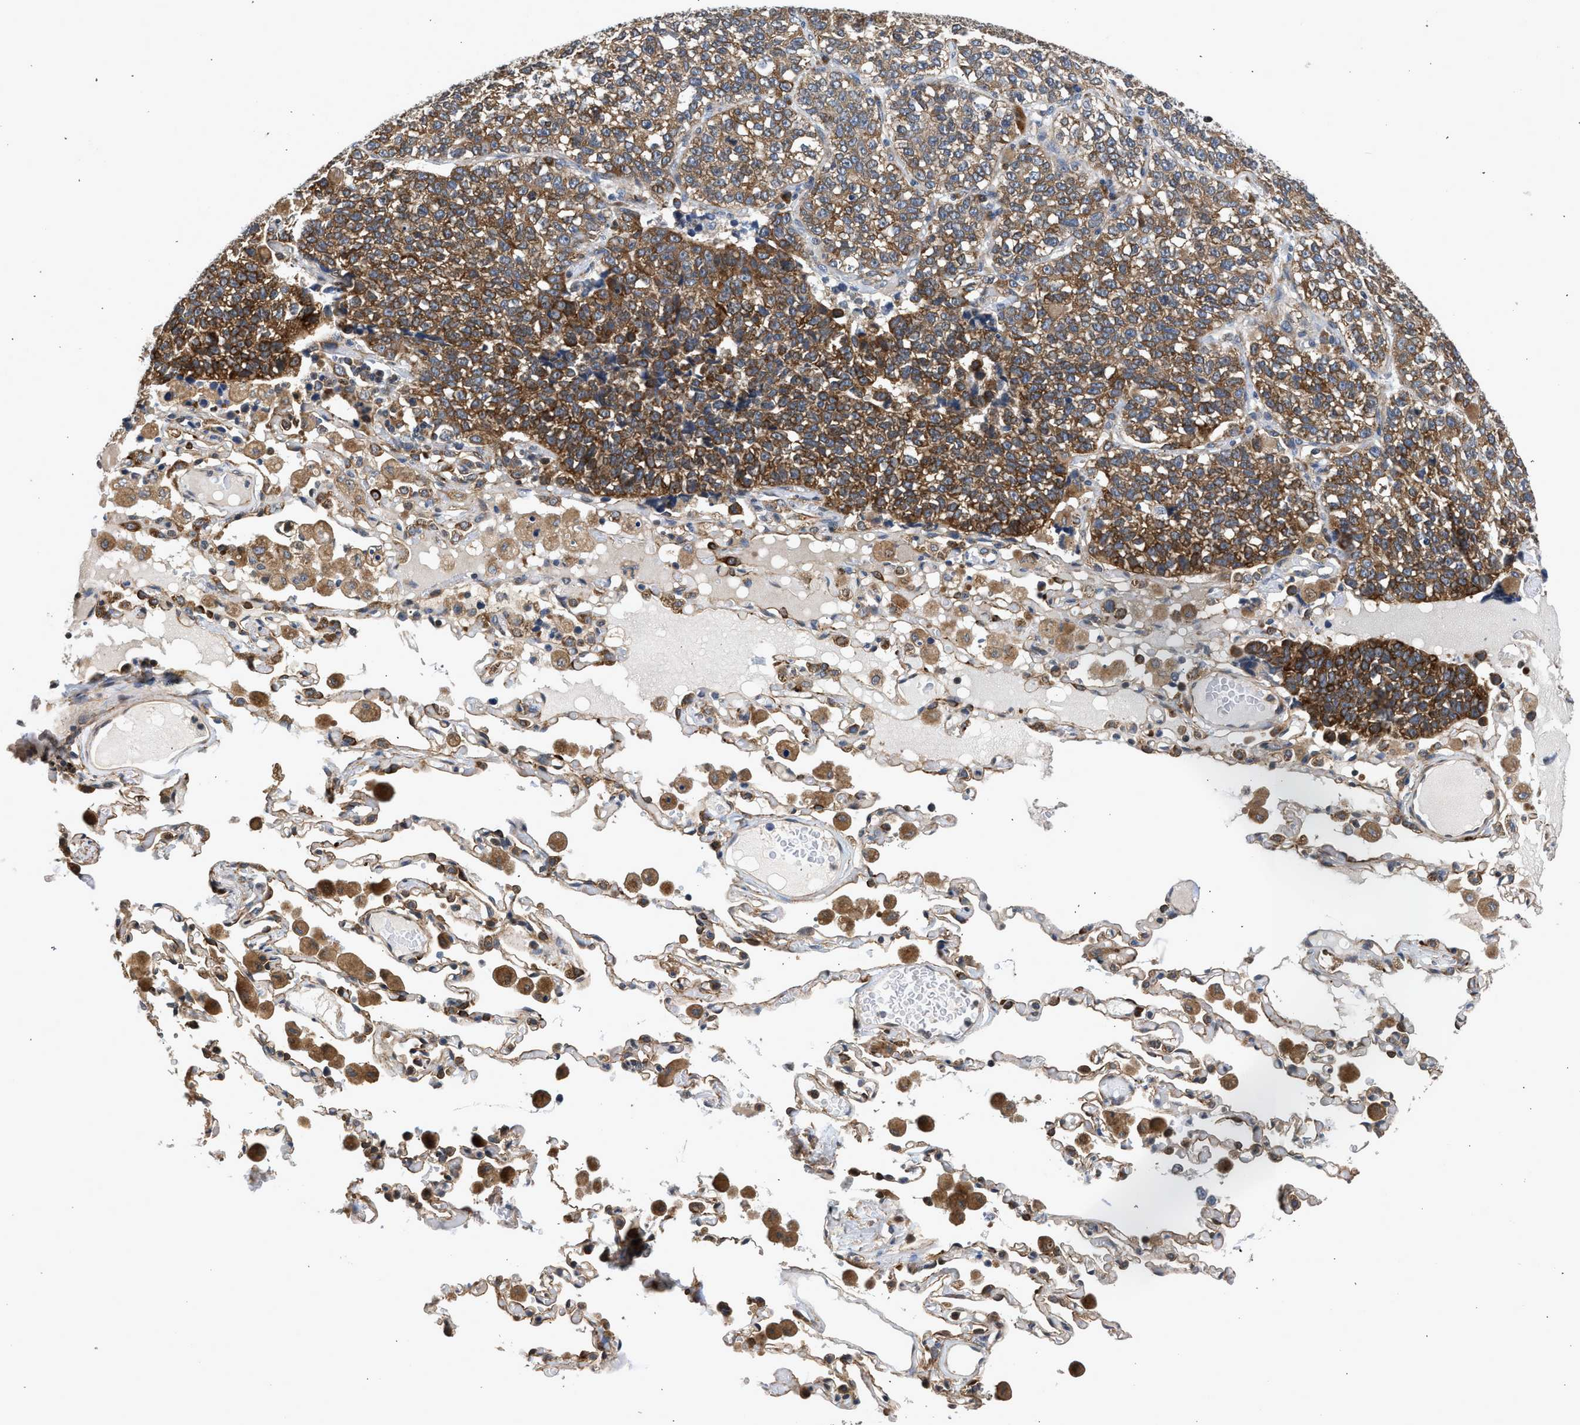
{"staining": {"intensity": "strong", "quantity": "<25%", "location": "cytoplasmic/membranous"}, "tissue": "lung cancer", "cell_type": "Tumor cells", "image_type": "cancer", "snomed": [{"axis": "morphology", "description": "Adenocarcinoma, NOS"}, {"axis": "topography", "description": "Lung"}], "caption": "Lung adenocarcinoma tissue exhibits strong cytoplasmic/membranous staining in approximately <25% of tumor cells, visualized by immunohistochemistry.", "gene": "POLG2", "patient": {"sex": "male", "age": 49}}